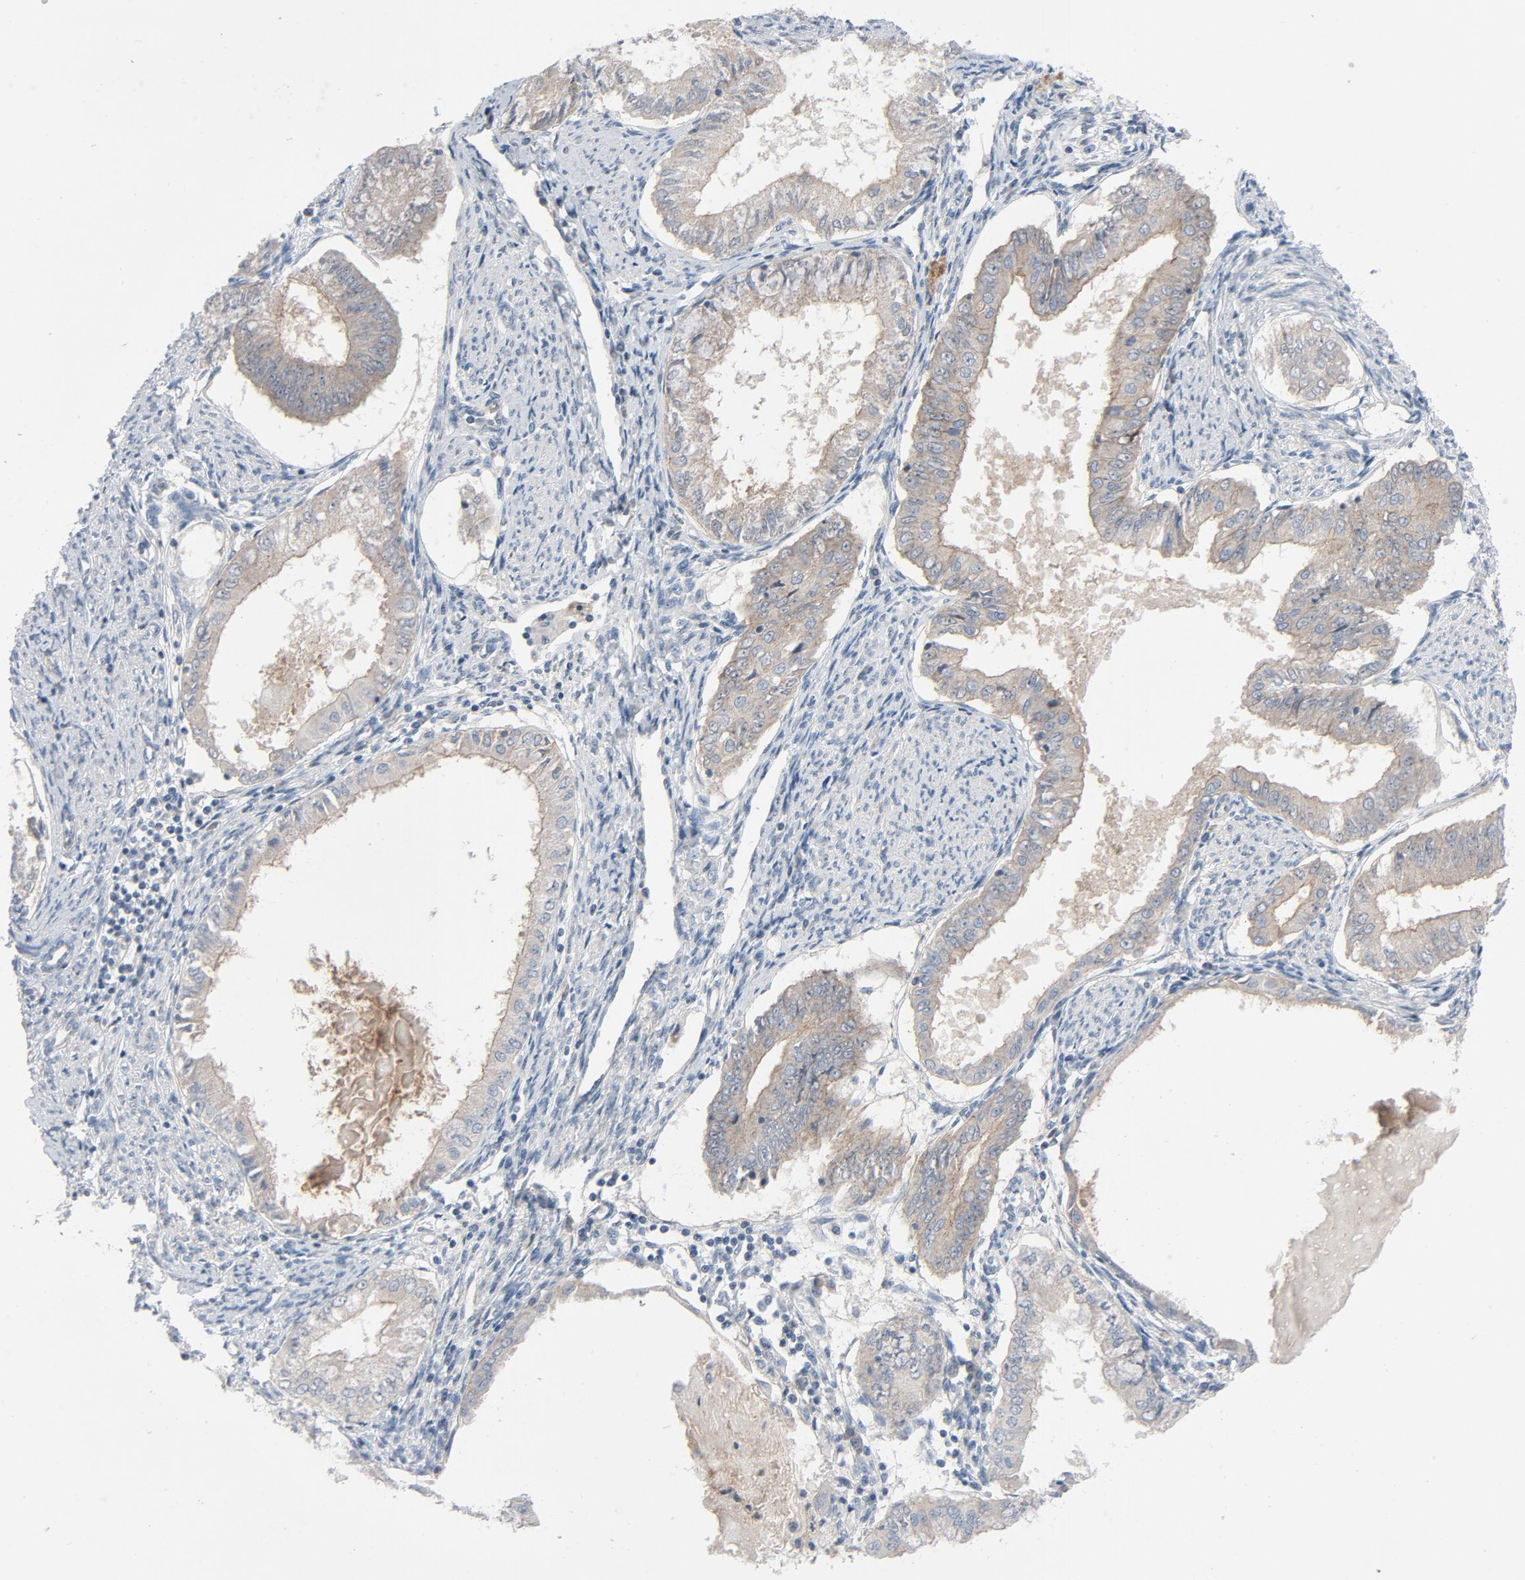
{"staining": {"intensity": "weak", "quantity": ">75%", "location": "cytoplasmic/membranous"}, "tissue": "endometrial cancer", "cell_type": "Tumor cells", "image_type": "cancer", "snomed": [{"axis": "morphology", "description": "Adenocarcinoma, NOS"}, {"axis": "topography", "description": "Endometrium"}], "caption": "Brown immunohistochemical staining in adenocarcinoma (endometrial) demonstrates weak cytoplasmic/membranous expression in approximately >75% of tumor cells.", "gene": "TSG101", "patient": {"sex": "female", "age": 76}}